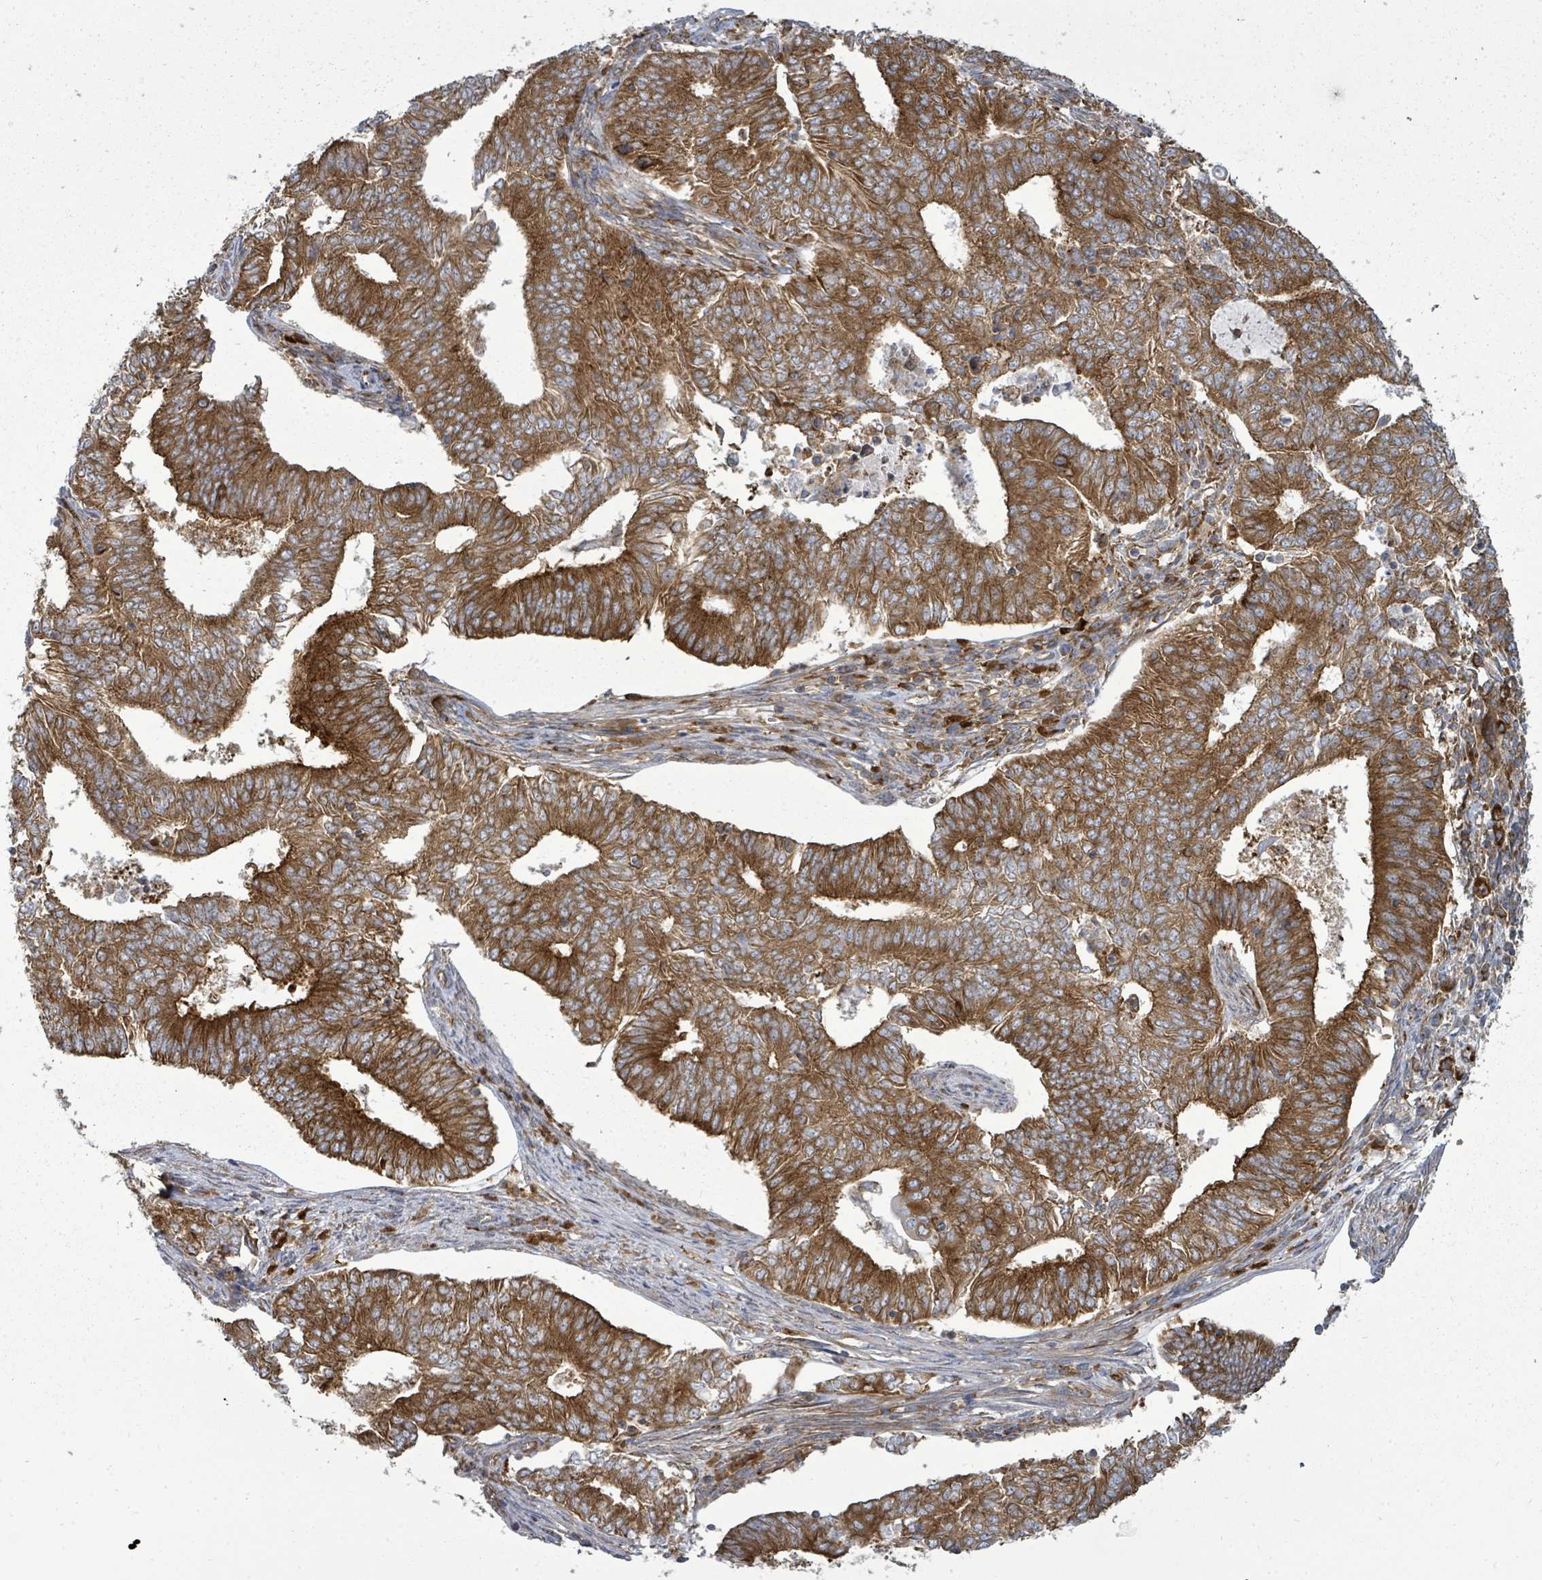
{"staining": {"intensity": "strong", "quantity": ">75%", "location": "cytoplasmic/membranous"}, "tissue": "endometrial cancer", "cell_type": "Tumor cells", "image_type": "cancer", "snomed": [{"axis": "morphology", "description": "Adenocarcinoma, NOS"}, {"axis": "topography", "description": "Endometrium"}], "caption": "The immunohistochemical stain labels strong cytoplasmic/membranous staining in tumor cells of endometrial cancer tissue. (IHC, brightfield microscopy, high magnification).", "gene": "EIF3C", "patient": {"sex": "female", "age": 62}}